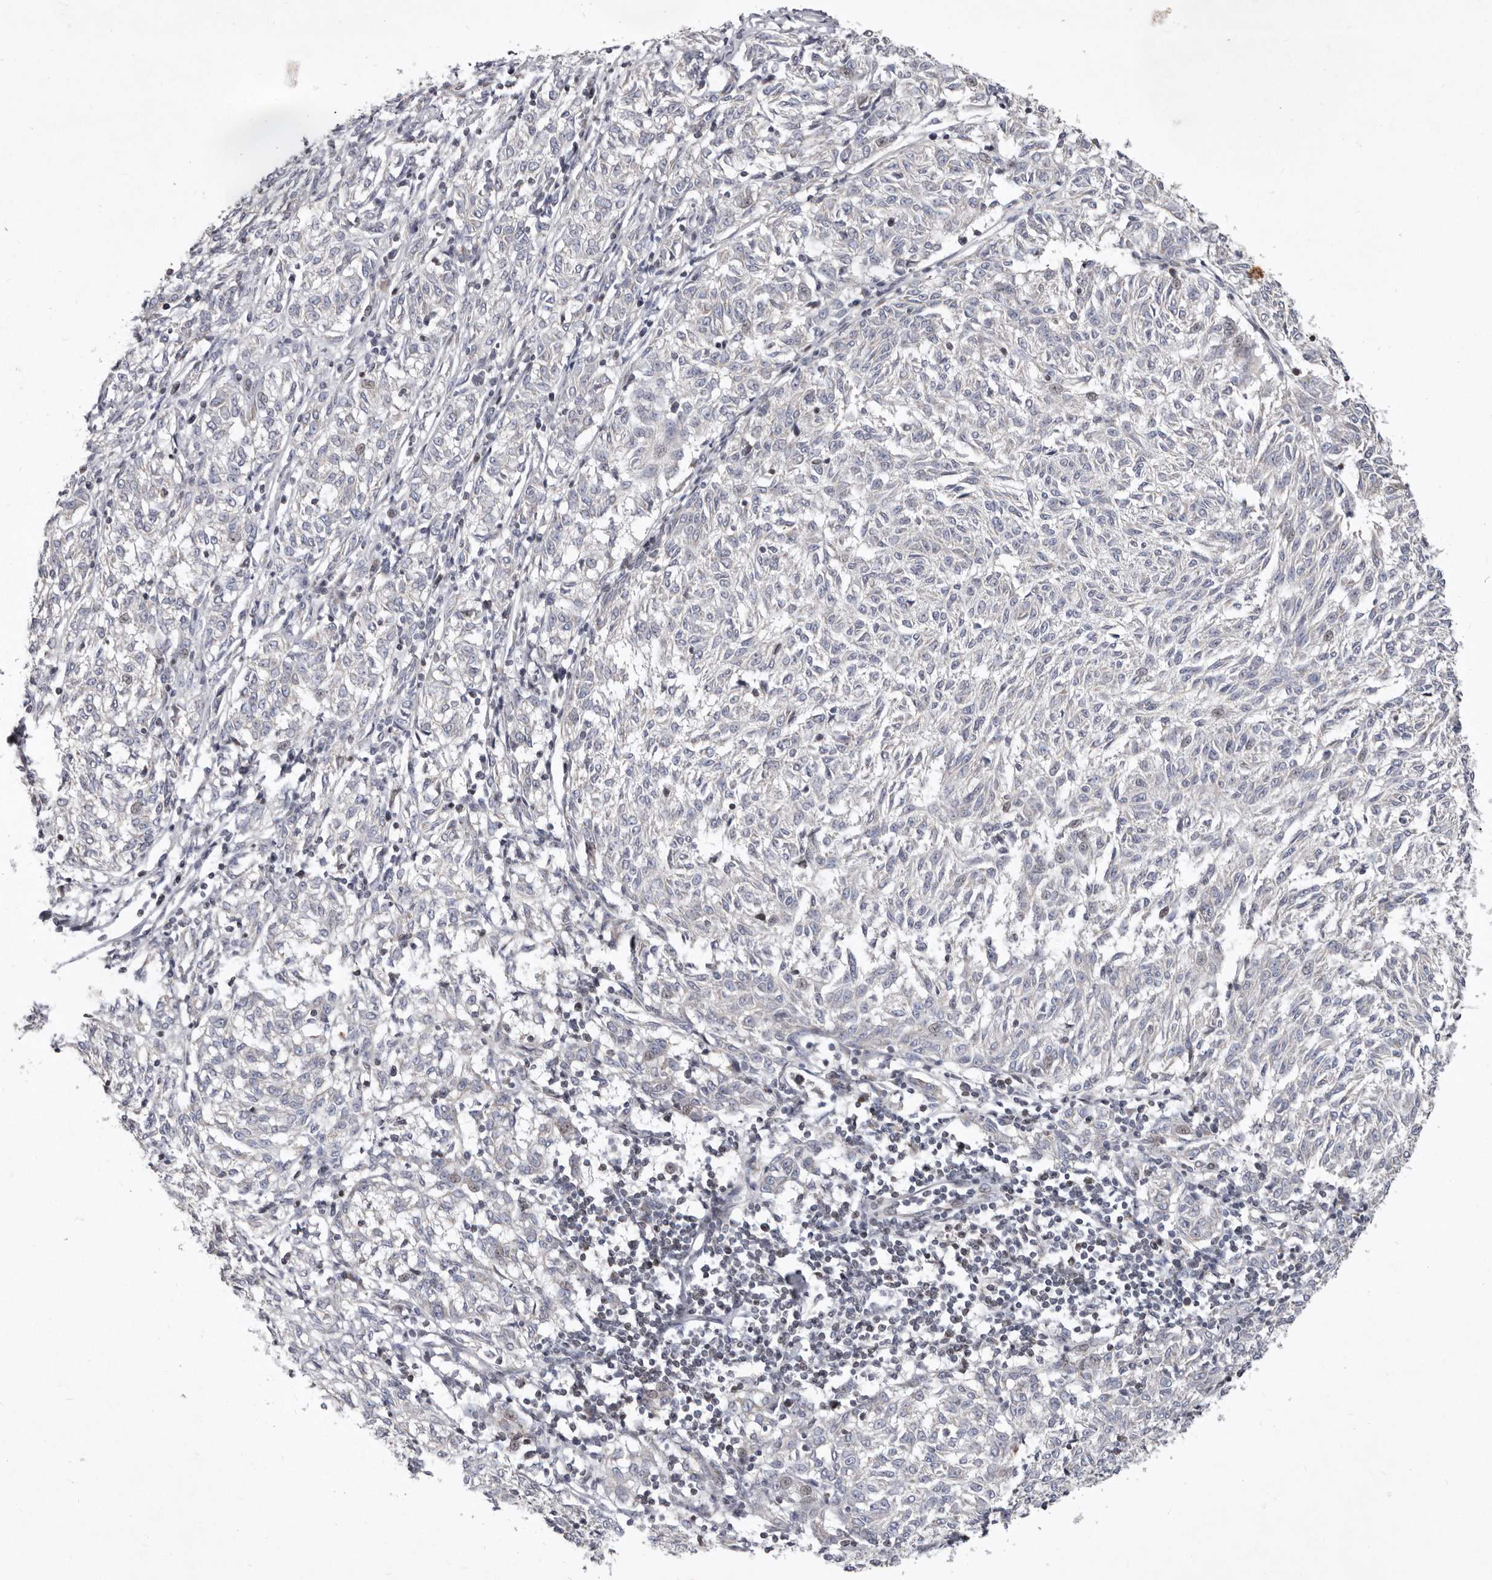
{"staining": {"intensity": "negative", "quantity": "none", "location": "none"}, "tissue": "melanoma", "cell_type": "Tumor cells", "image_type": "cancer", "snomed": [{"axis": "morphology", "description": "Malignant melanoma, NOS"}, {"axis": "topography", "description": "Skin"}], "caption": "Immunohistochemistry (IHC) of human malignant melanoma demonstrates no positivity in tumor cells.", "gene": "TIMM17B", "patient": {"sex": "female", "age": 72}}